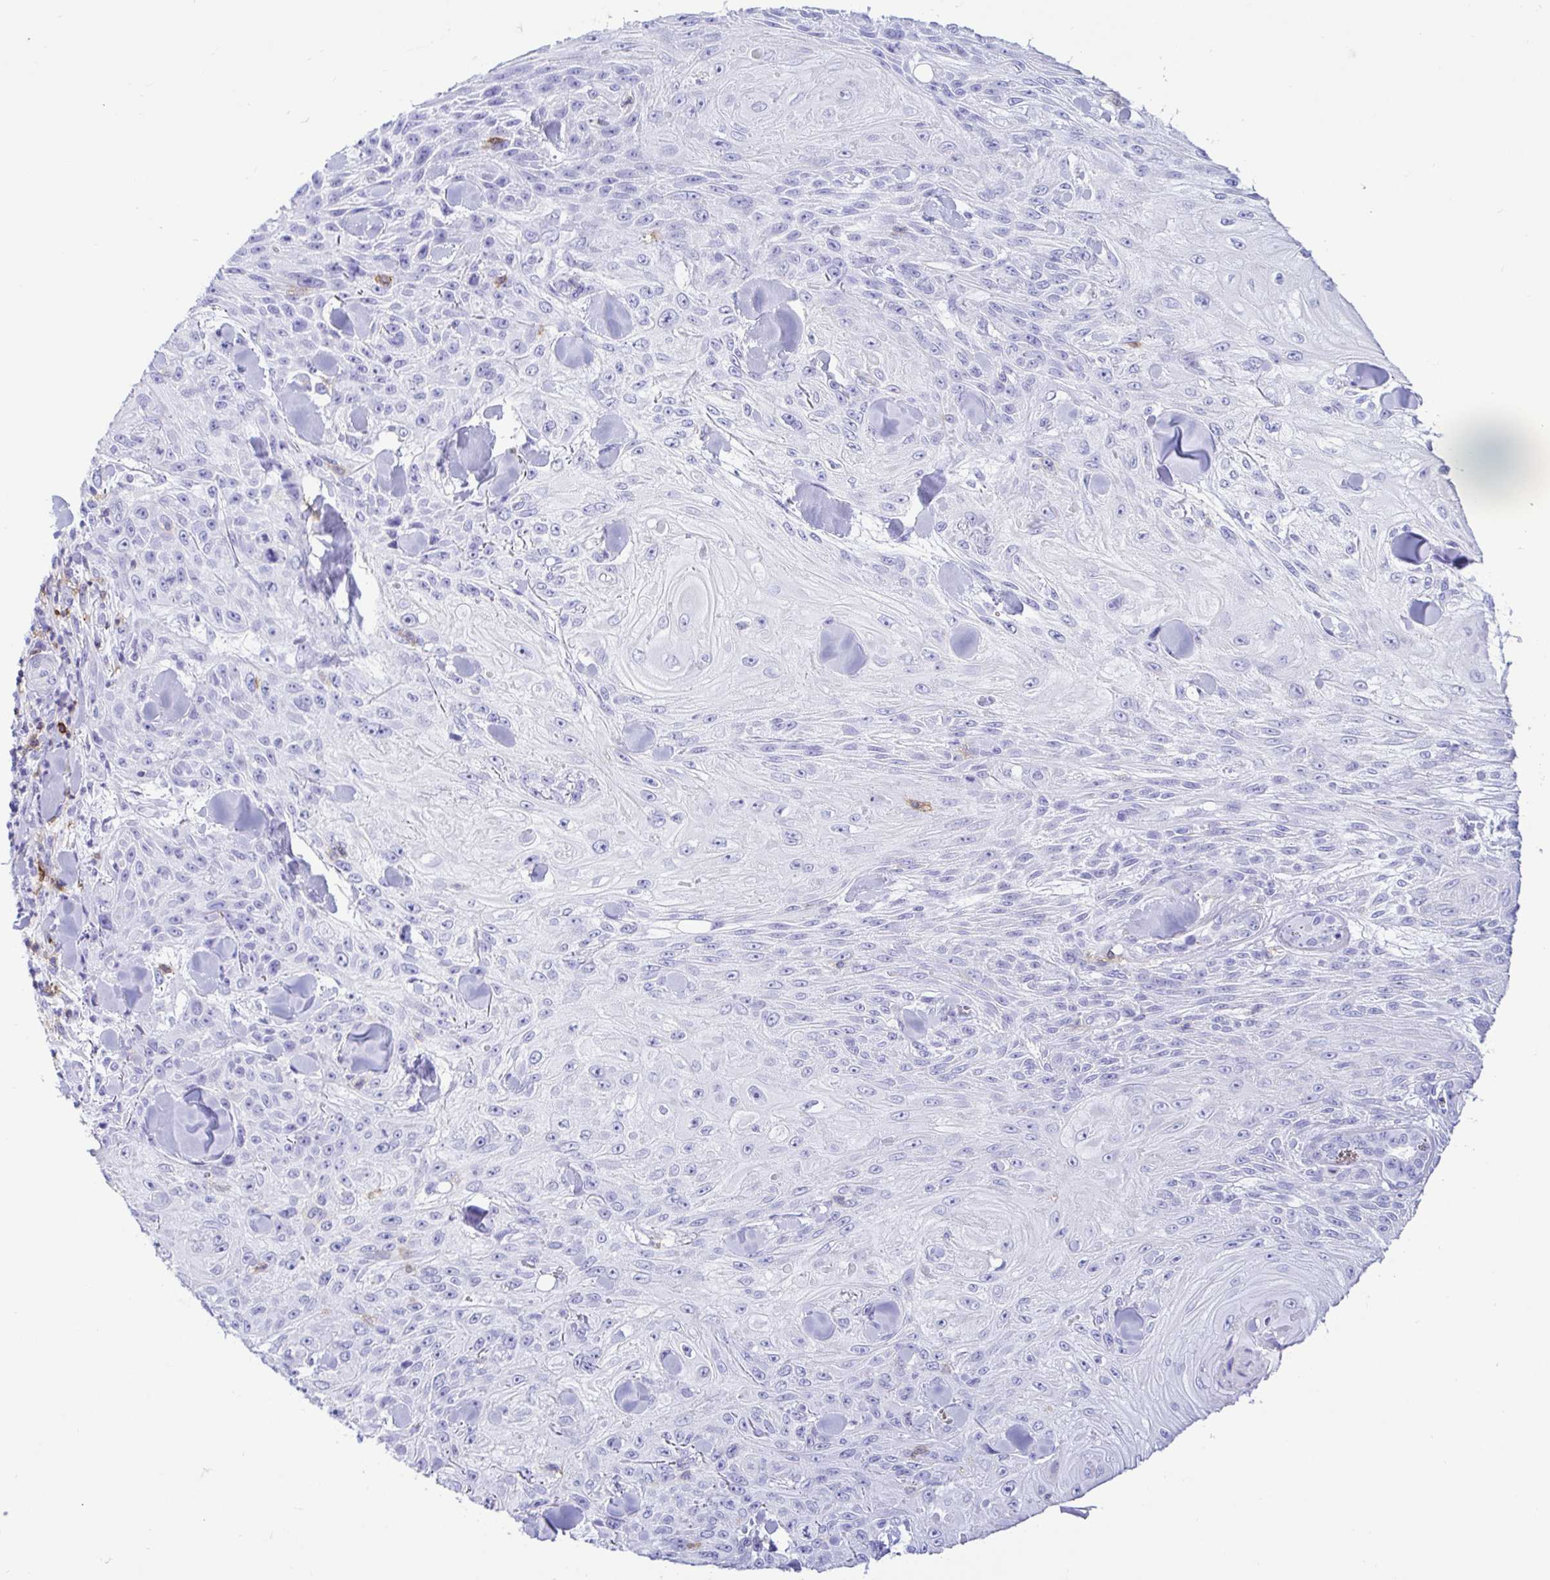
{"staining": {"intensity": "negative", "quantity": "none", "location": "none"}, "tissue": "skin cancer", "cell_type": "Tumor cells", "image_type": "cancer", "snomed": [{"axis": "morphology", "description": "Squamous cell carcinoma, NOS"}, {"axis": "topography", "description": "Skin"}], "caption": "Tumor cells are negative for protein expression in human skin cancer (squamous cell carcinoma).", "gene": "CD5", "patient": {"sex": "male", "age": 88}}